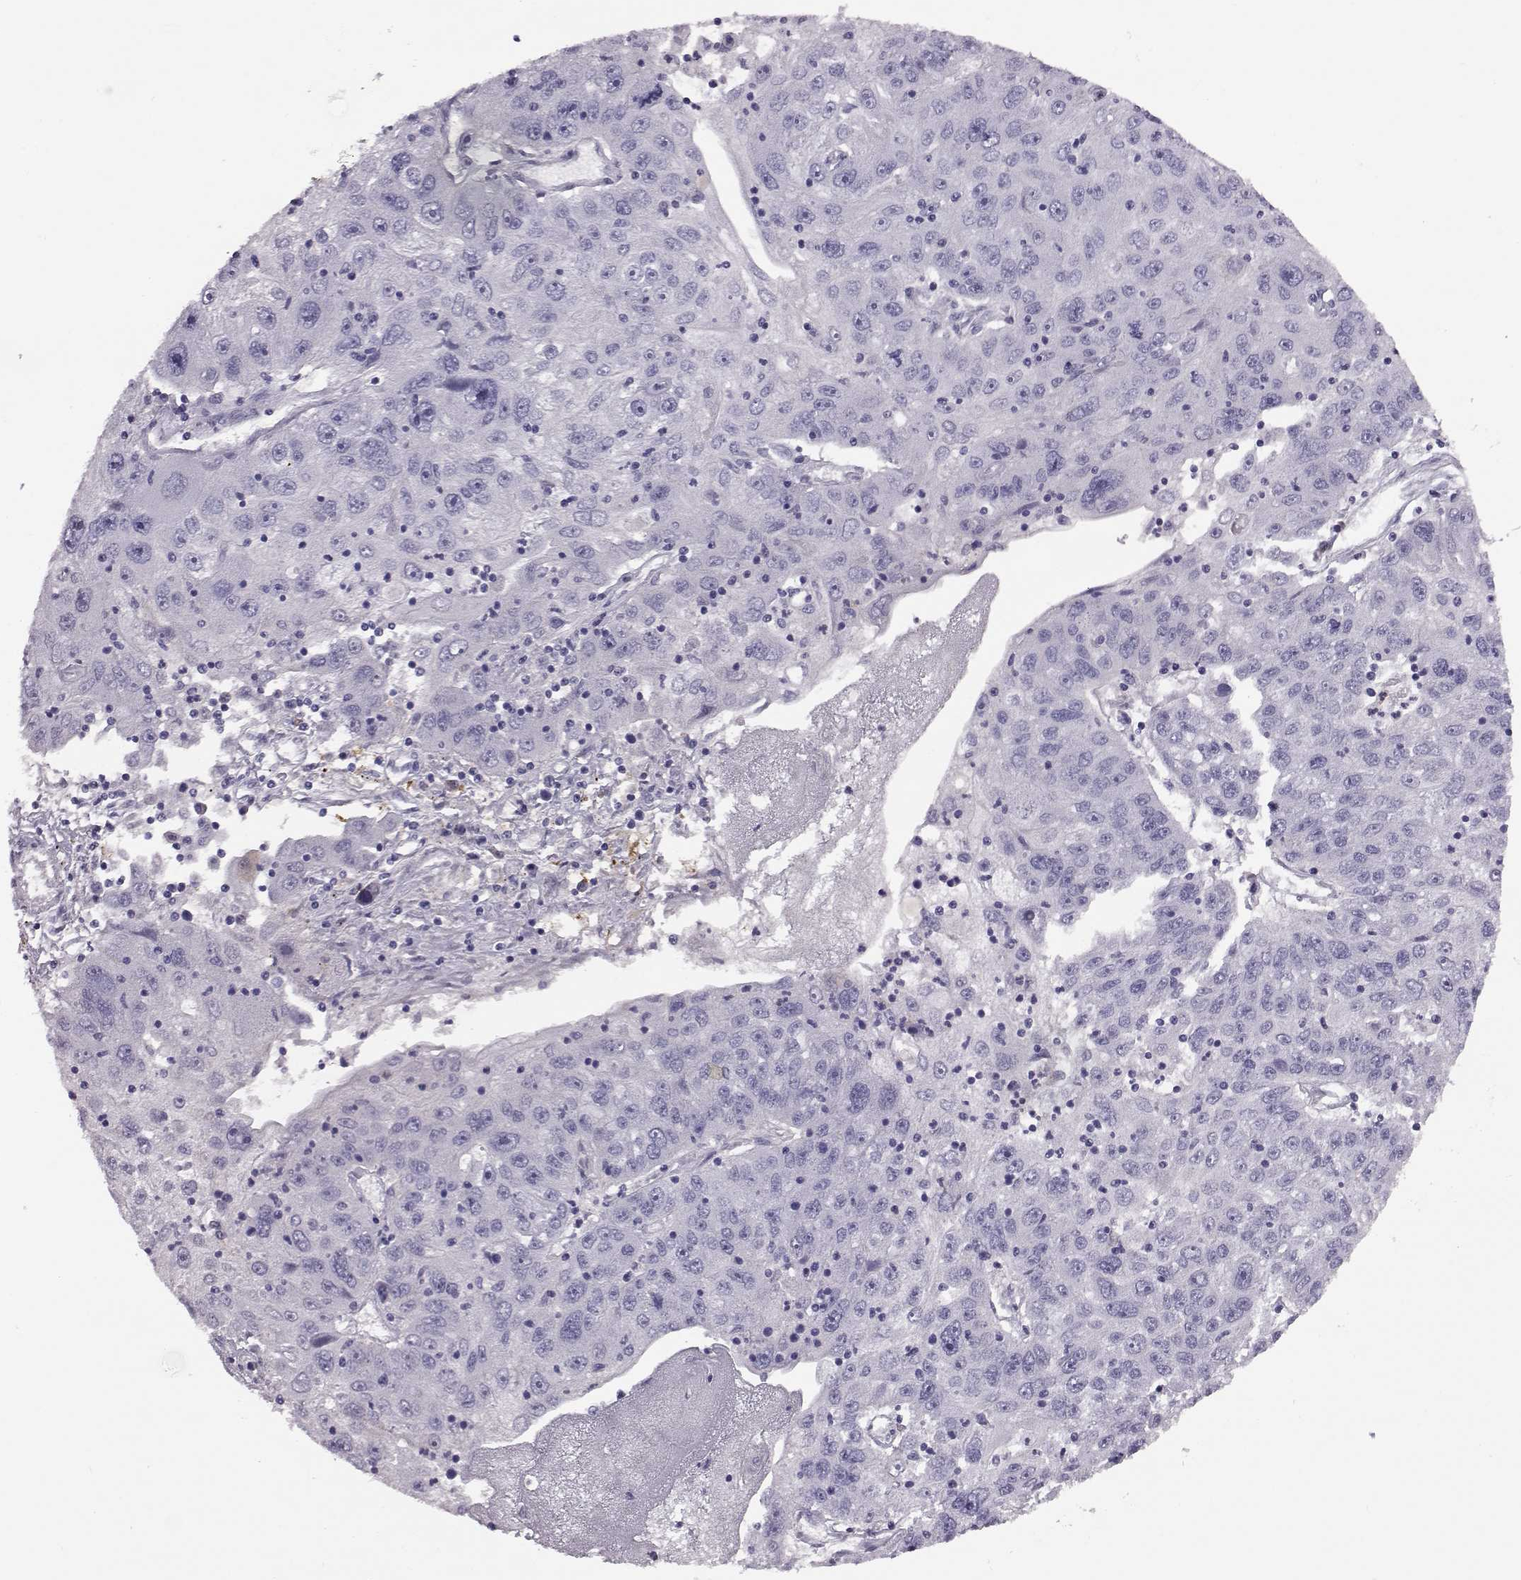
{"staining": {"intensity": "negative", "quantity": "none", "location": "none"}, "tissue": "stomach cancer", "cell_type": "Tumor cells", "image_type": "cancer", "snomed": [{"axis": "morphology", "description": "Adenocarcinoma, NOS"}, {"axis": "topography", "description": "Stomach"}], "caption": "Histopathology image shows no significant protein staining in tumor cells of adenocarcinoma (stomach).", "gene": "ADGRG5", "patient": {"sex": "male", "age": 56}}